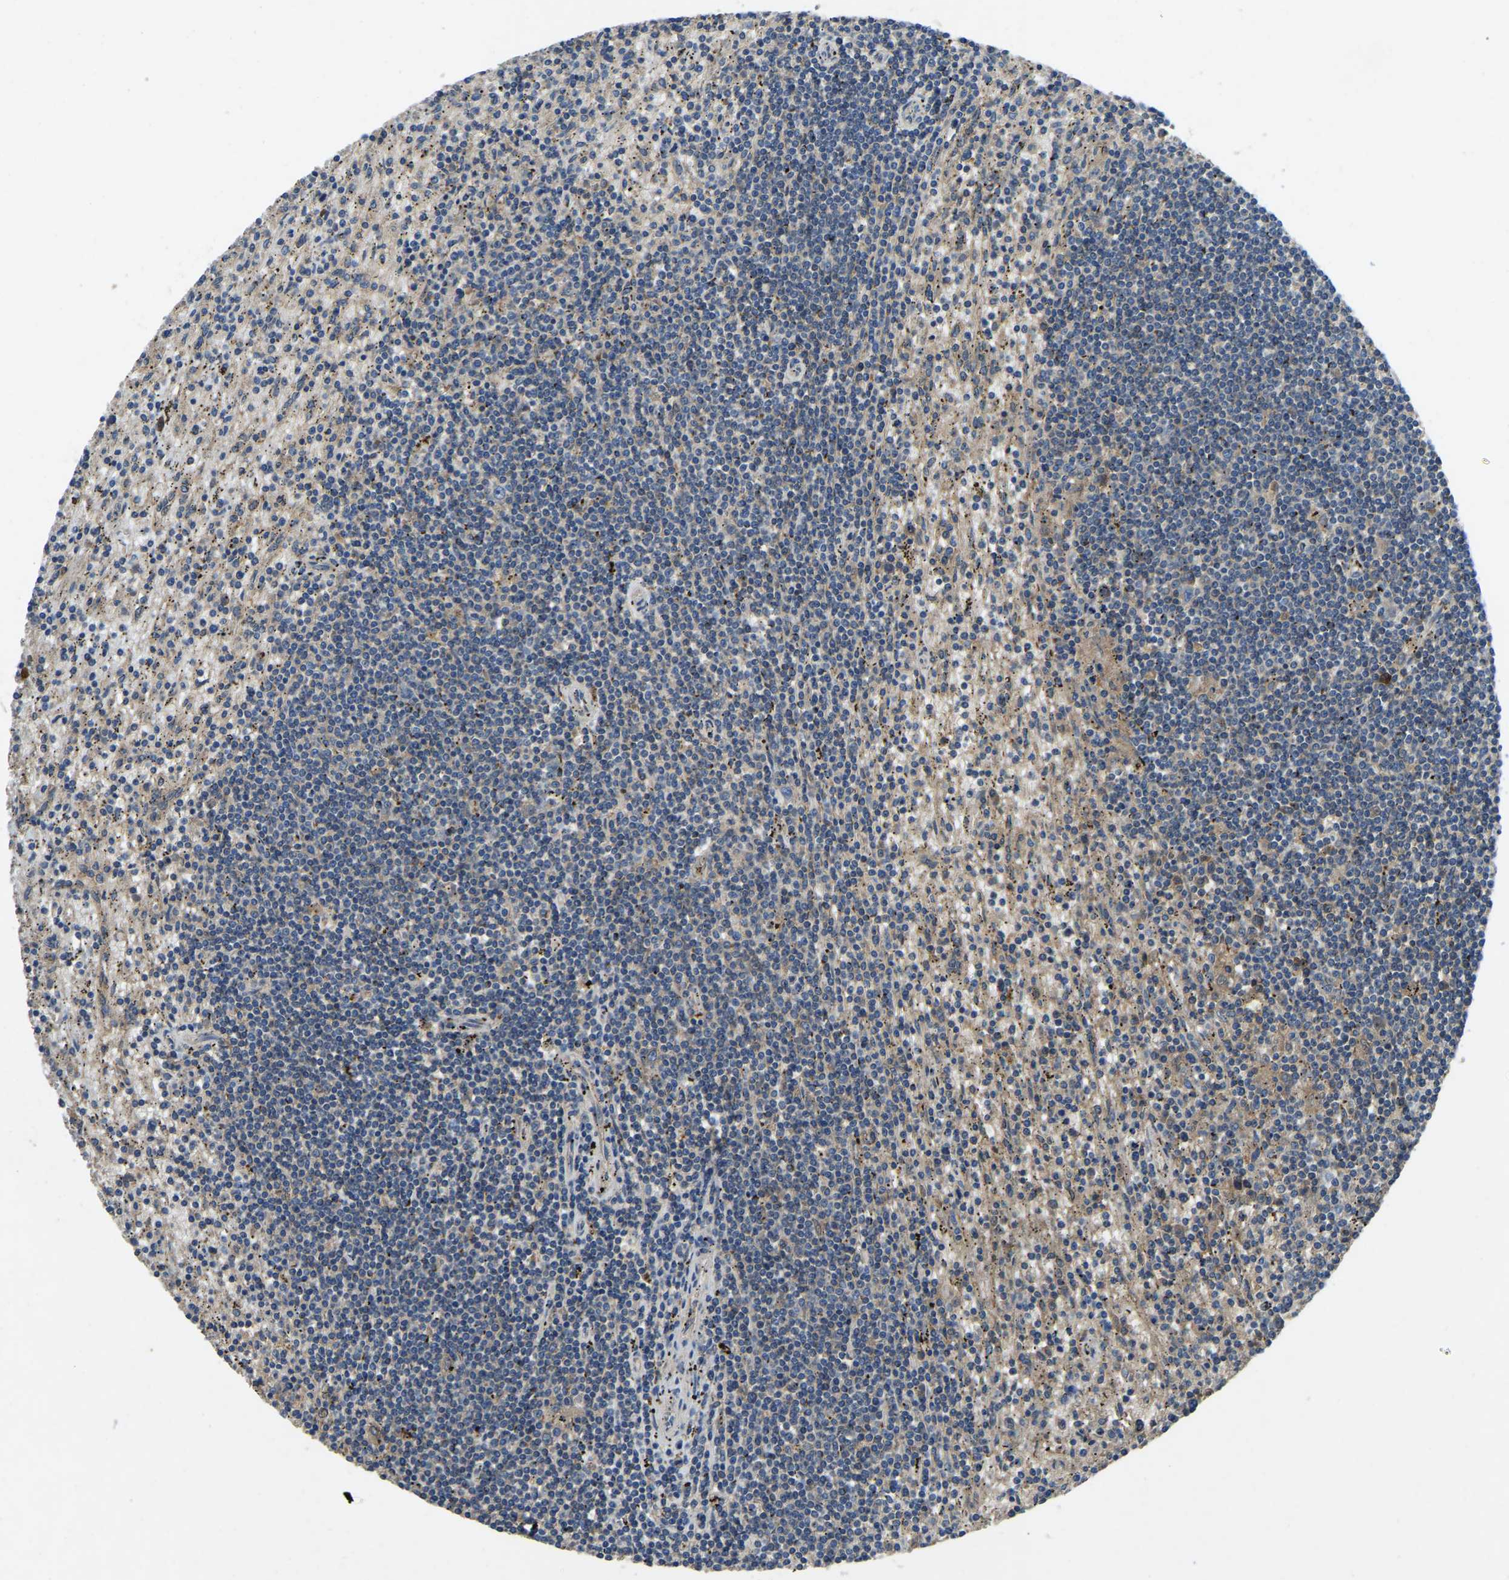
{"staining": {"intensity": "negative", "quantity": "none", "location": "none"}, "tissue": "lymphoma", "cell_type": "Tumor cells", "image_type": "cancer", "snomed": [{"axis": "morphology", "description": "Malignant lymphoma, non-Hodgkin's type, Low grade"}, {"axis": "topography", "description": "Spleen"}], "caption": "Immunohistochemistry (IHC) of human lymphoma demonstrates no staining in tumor cells. (DAB IHC with hematoxylin counter stain).", "gene": "ATP8B1", "patient": {"sex": "male", "age": 76}}